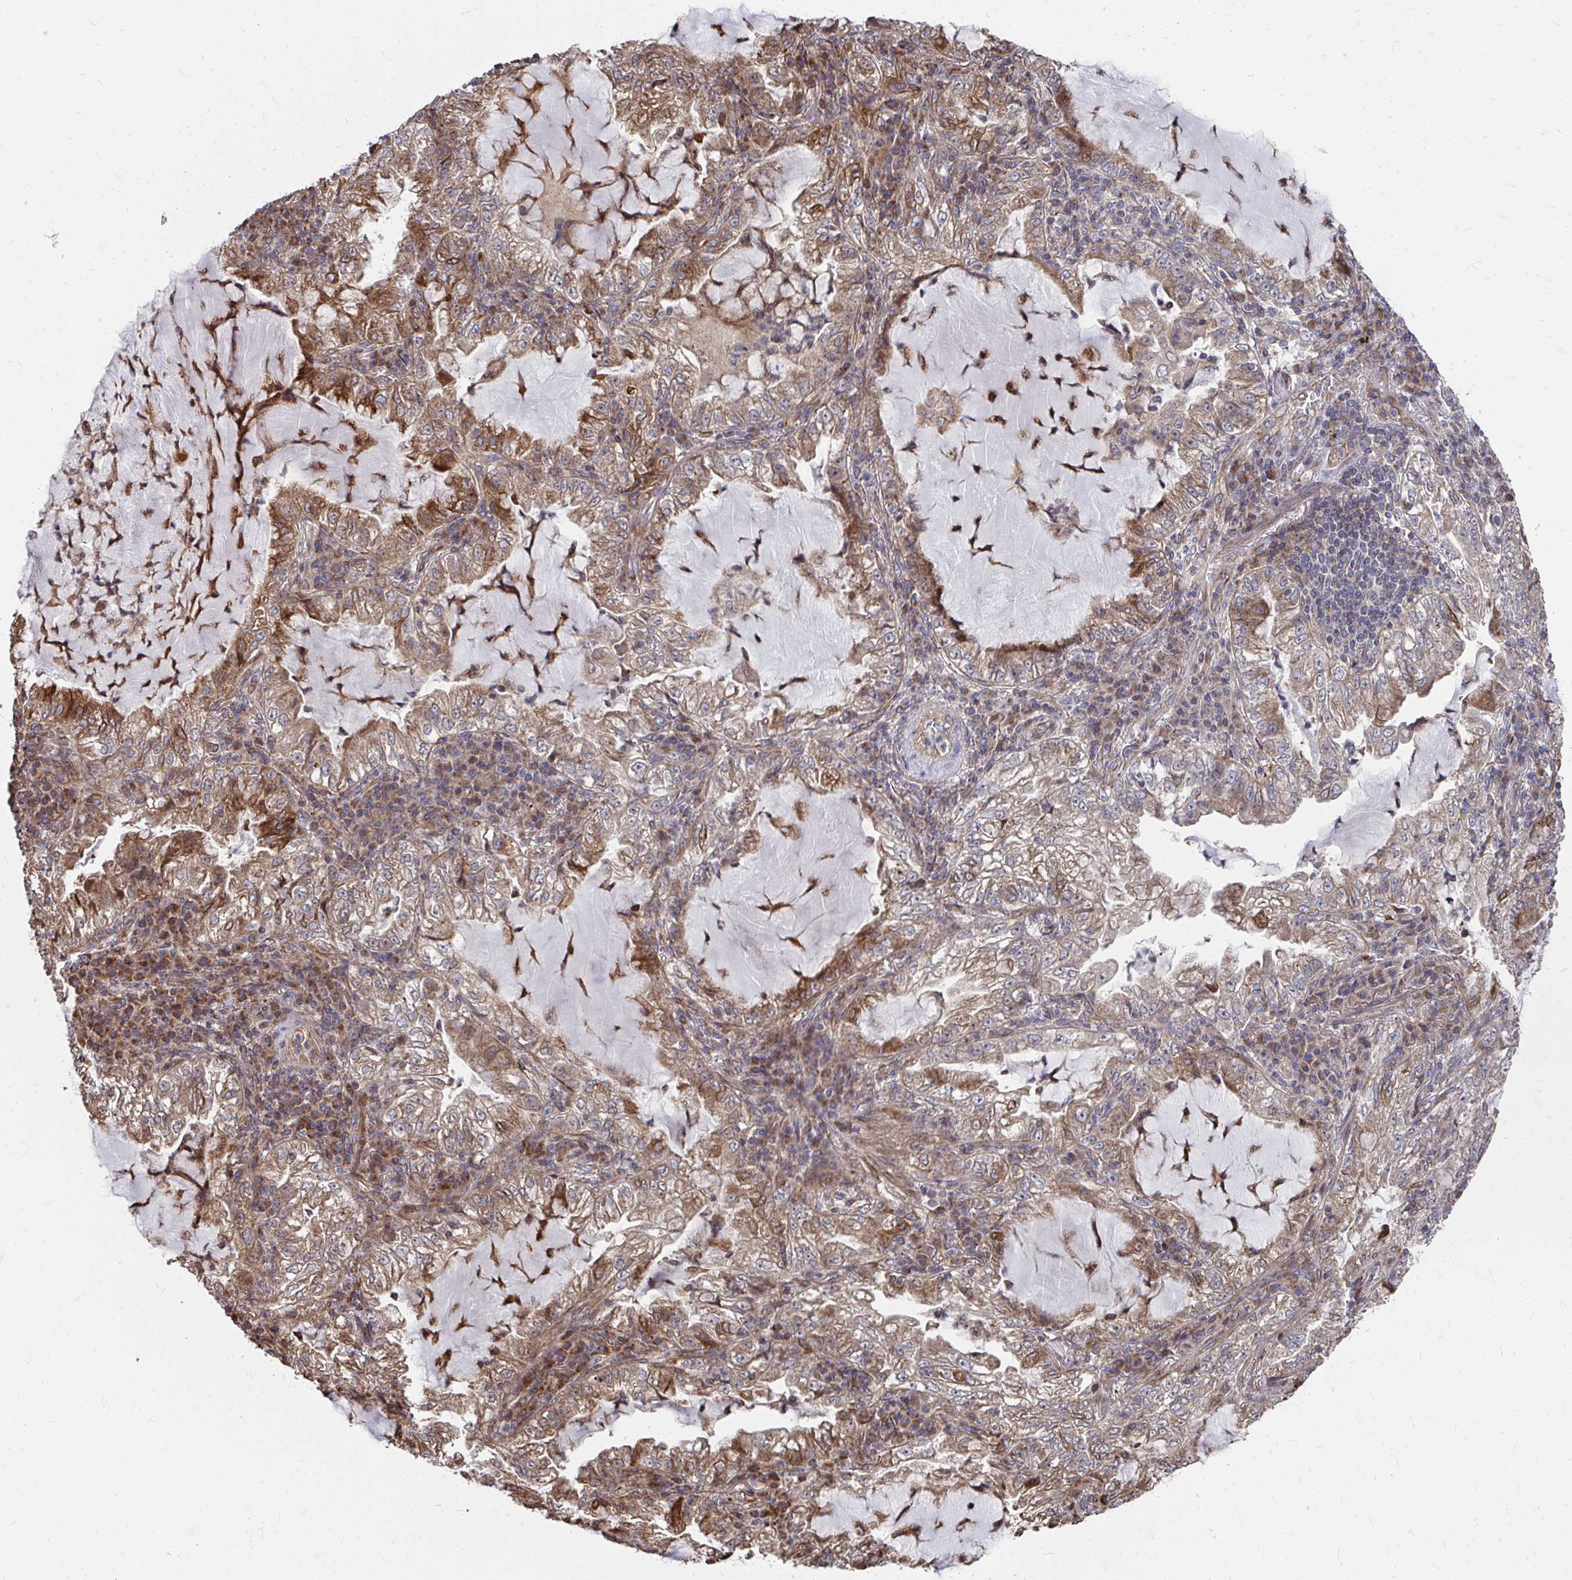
{"staining": {"intensity": "moderate", "quantity": ">75%", "location": "cytoplasmic/membranous"}, "tissue": "lung cancer", "cell_type": "Tumor cells", "image_type": "cancer", "snomed": [{"axis": "morphology", "description": "Adenocarcinoma, NOS"}, {"axis": "topography", "description": "Lung"}], "caption": "Lung cancer (adenocarcinoma) stained for a protein (brown) displays moderate cytoplasmic/membranous positive expression in approximately >75% of tumor cells.", "gene": "FAM89A", "patient": {"sex": "female", "age": 73}}